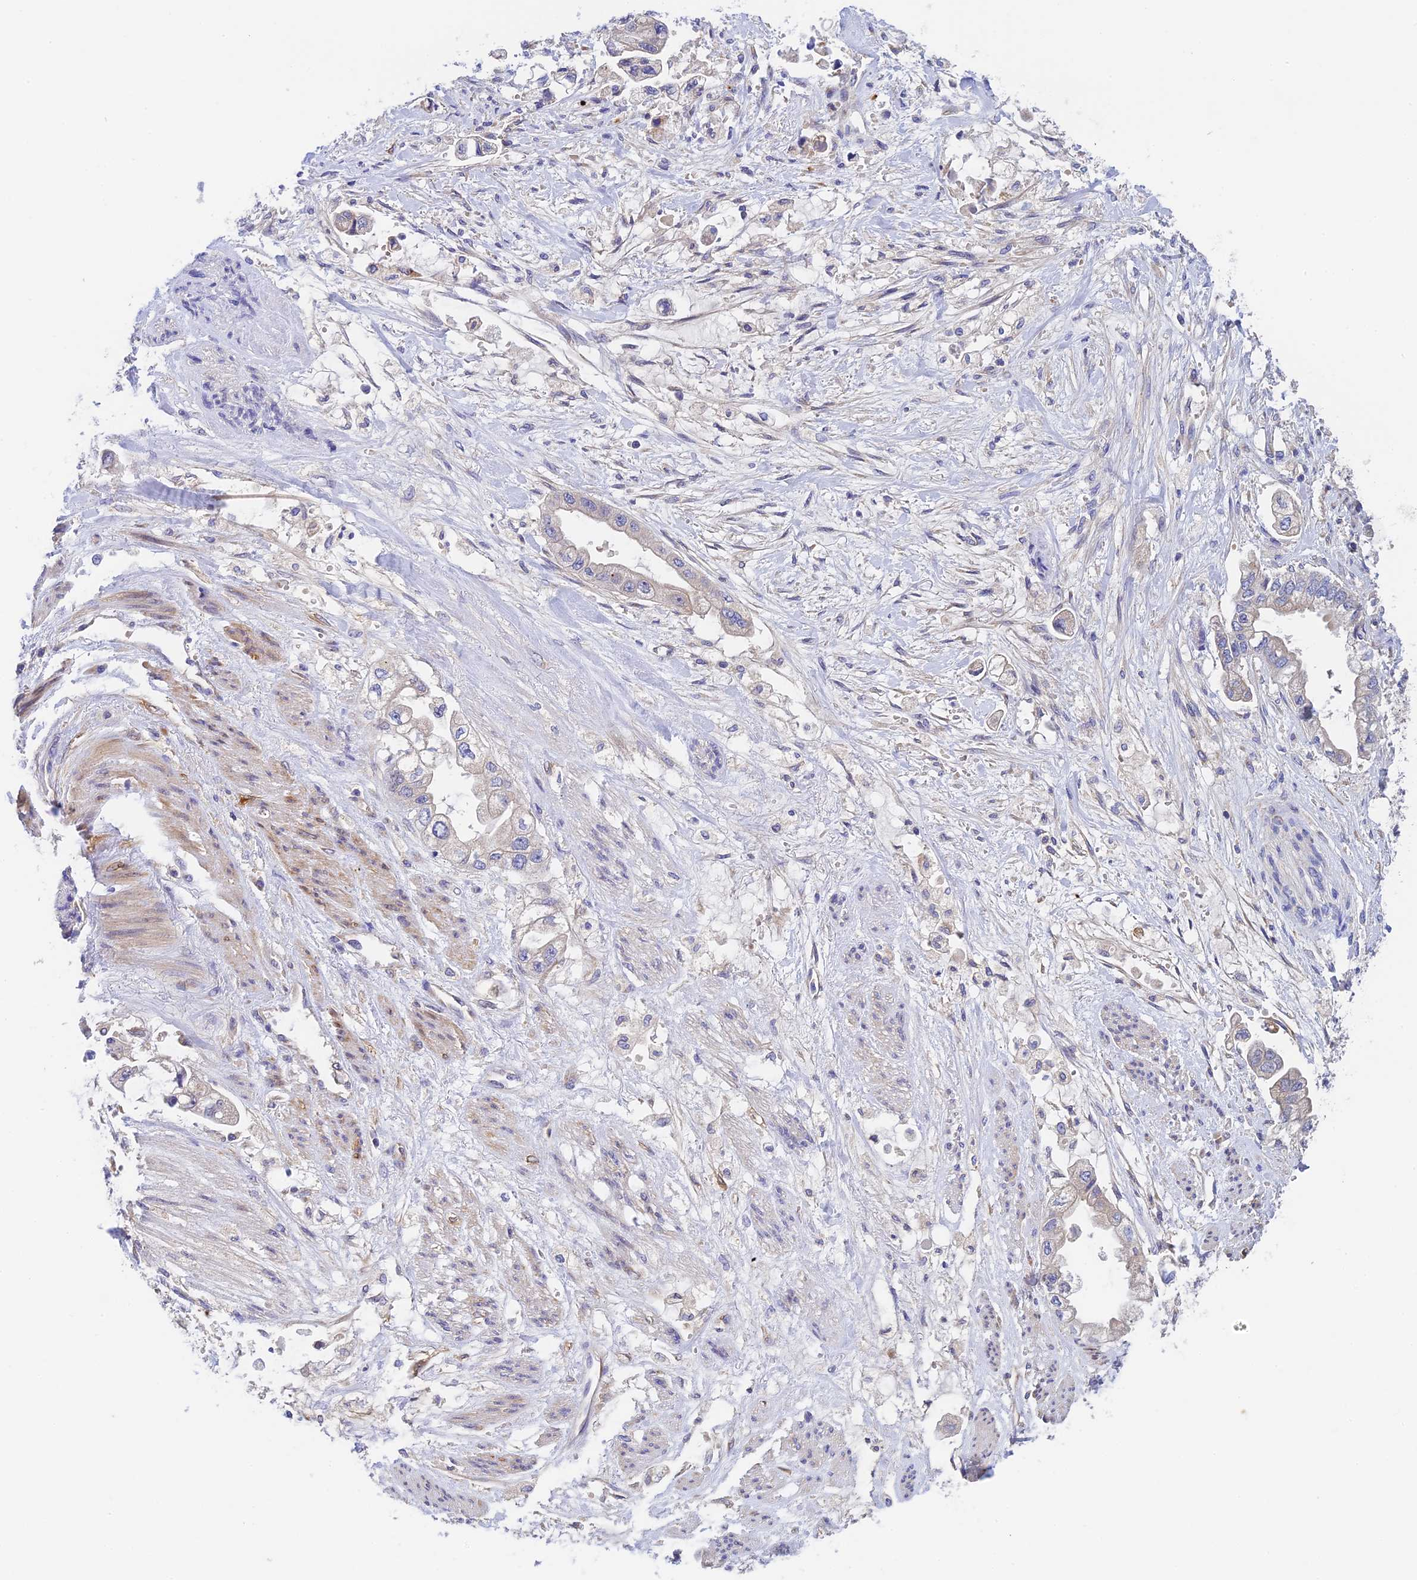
{"staining": {"intensity": "weak", "quantity": "25%-75%", "location": "cytoplasmic/membranous"}, "tissue": "stomach cancer", "cell_type": "Tumor cells", "image_type": "cancer", "snomed": [{"axis": "morphology", "description": "Adenocarcinoma, NOS"}, {"axis": "topography", "description": "Stomach"}], "caption": "An image of human stomach cancer stained for a protein displays weak cytoplasmic/membranous brown staining in tumor cells.", "gene": "RANBP6", "patient": {"sex": "male", "age": 62}}